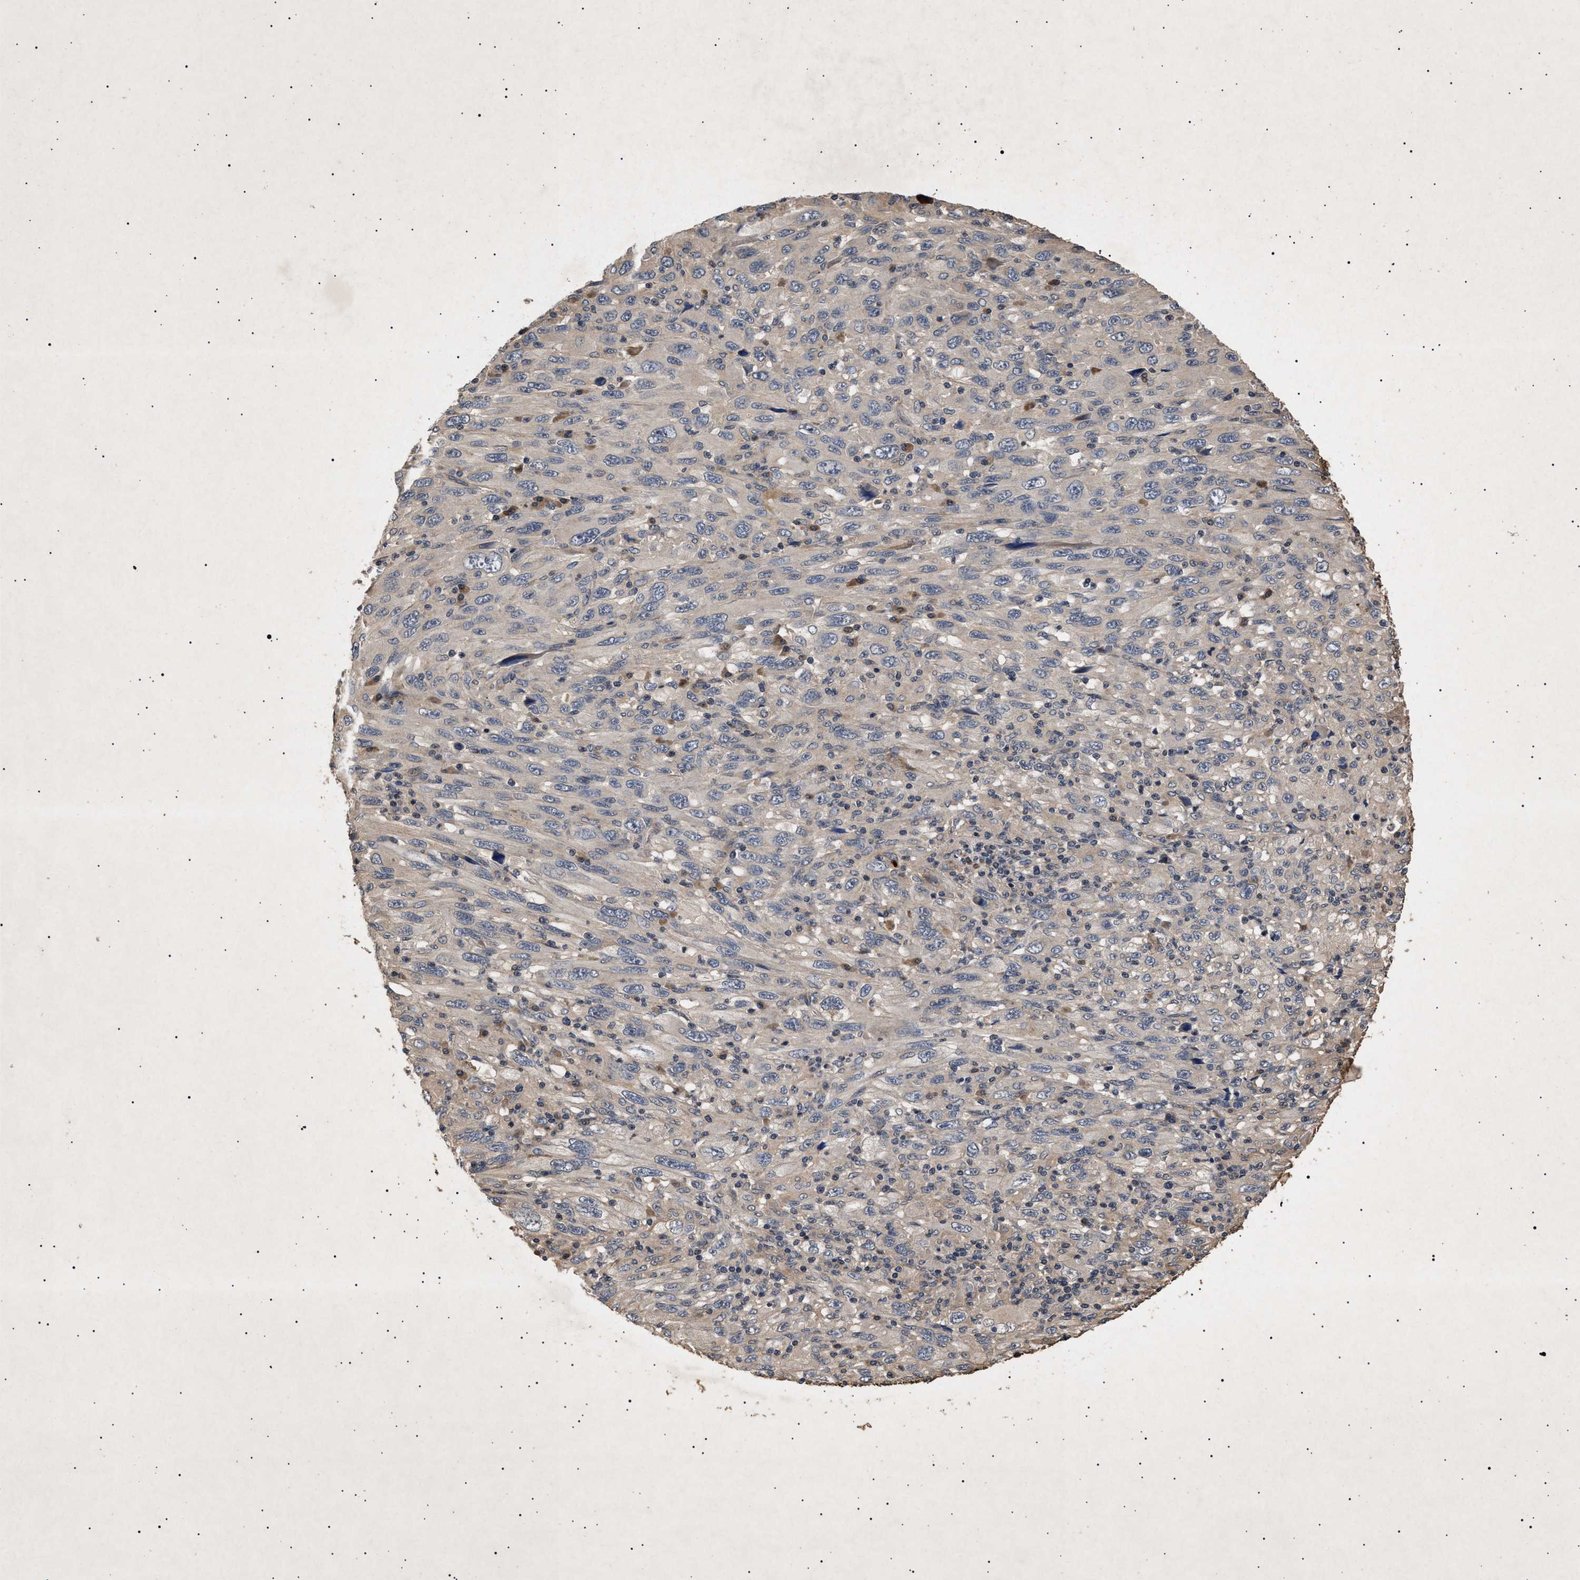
{"staining": {"intensity": "negative", "quantity": "none", "location": "none"}, "tissue": "melanoma", "cell_type": "Tumor cells", "image_type": "cancer", "snomed": [{"axis": "morphology", "description": "Malignant melanoma, Metastatic site"}, {"axis": "topography", "description": "Skin"}], "caption": "High power microscopy micrograph of an immunohistochemistry (IHC) histopathology image of malignant melanoma (metastatic site), revealing no significant expression in tumor cells.", "gene": "ITGB5", "patient": {"sex": "female", "age": 56}}